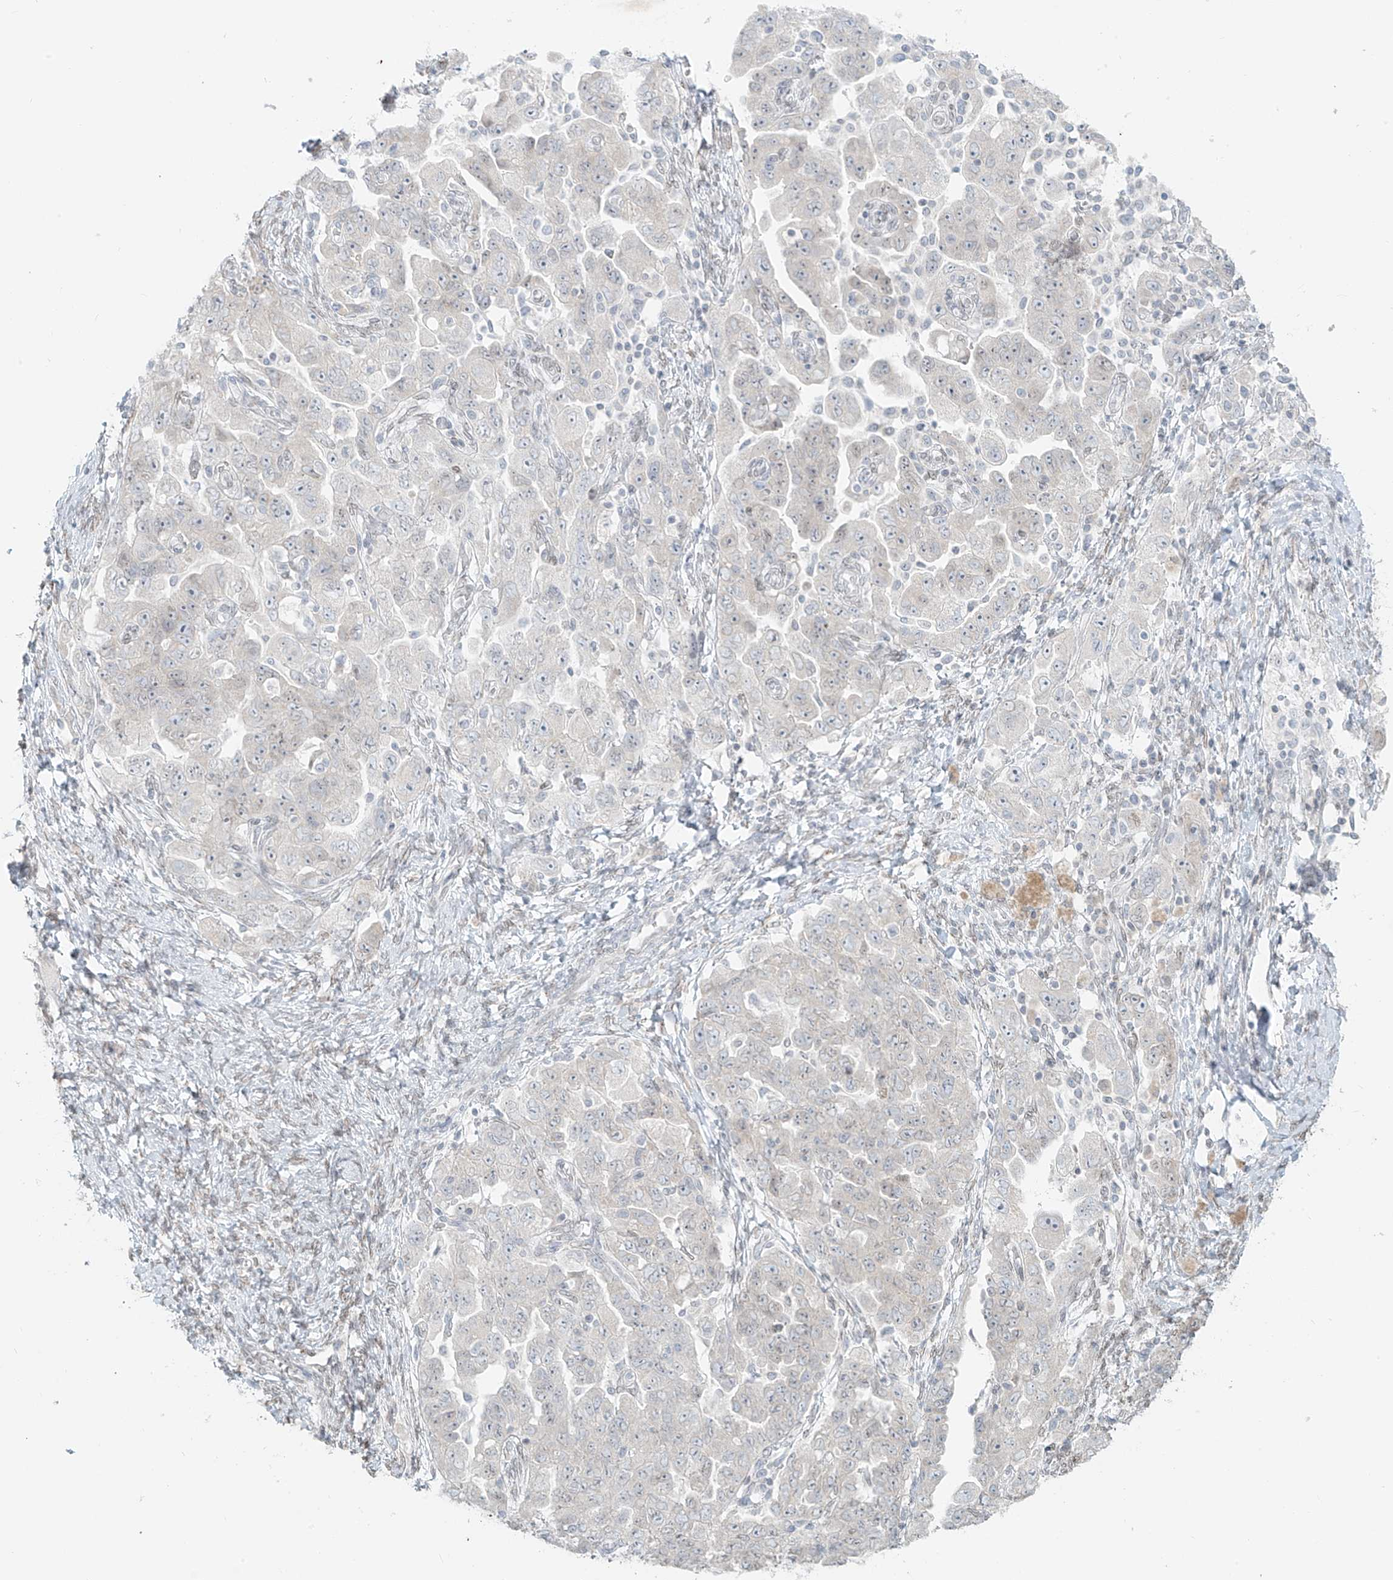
{"staining": {"intensity": "negative", "quantity": "none", "location": "none"}, "tissue": "ovarian cancer", "cell_type": "Tumor cells", "image_type": "cancer", "snomed": [{"axis": "morphology", "description": "Carcinoma, NOS"}, {"axis": "morphology", "description": "Cystadenocarcinoma, serous, NOS"}, {"axis": "topography", "description": "Ovary"}], "caption": "An IHC micrograph of ovarian serous cystadenocarcinoma is shown. There is no staining in tumor cells of ovarian serous cystadenocarcinoma.", "gene": "OSBPL7", "patient": {"sex": "female", "age": 69}}